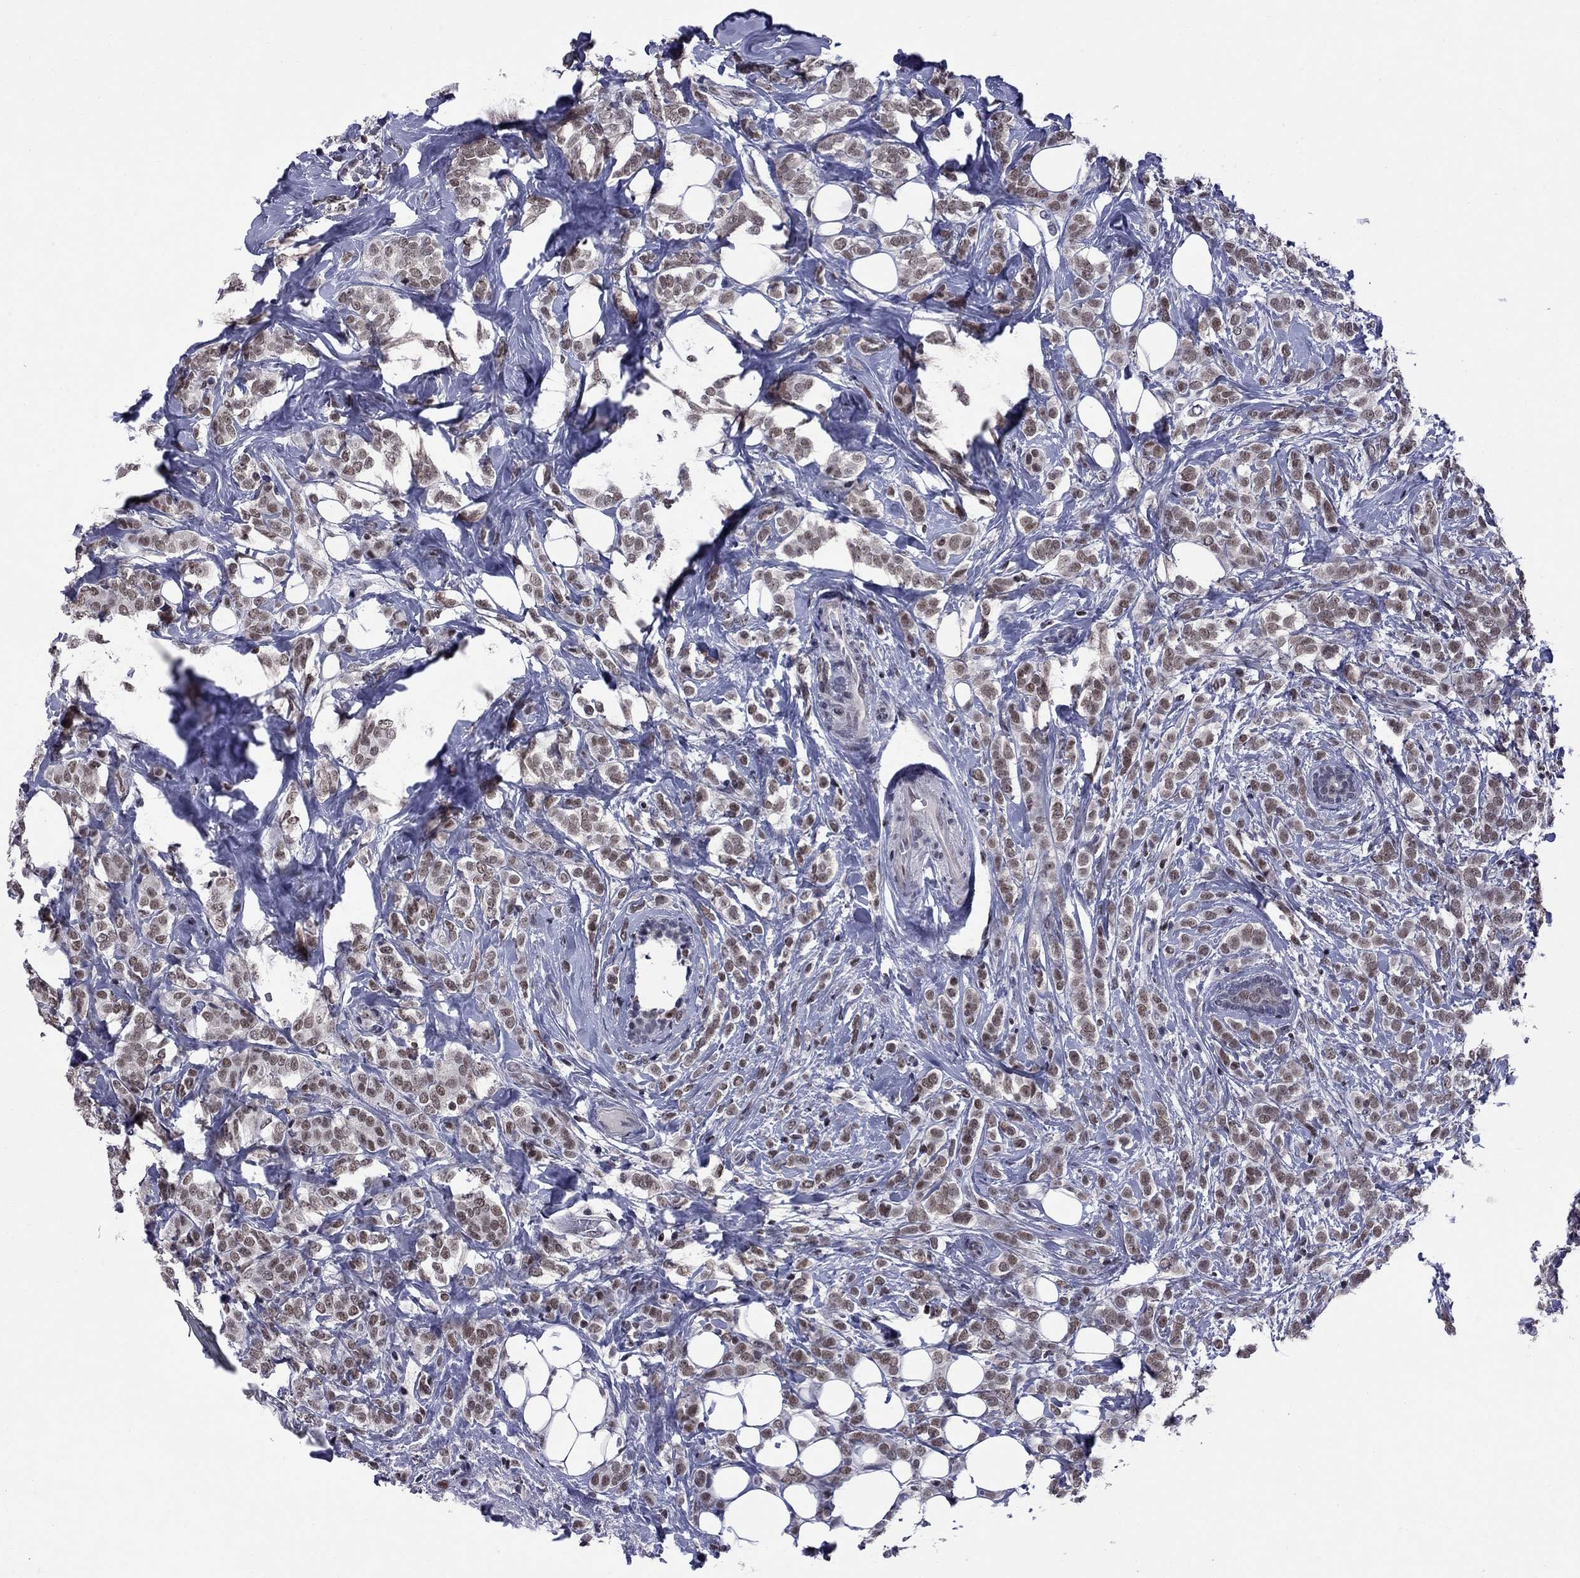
{"staining": {"intensity": "weak", "quantity": ">75%", "location": "nuclear"}, "tissue": "breast cancer", "cell_type": "Tumor cells", "image_type": "cancer", "snomed": [{"axis": "morphology", "description": "Lobular carcinoma"}, {"axis": "topography", "description": "Breast"}], "caption": "Protein expression analysis of breast lobular carcinoma displays weak nuclear positivity in approximately >75% of tumor cells. The staining is performed using DAB (3,3'-diaminobenzidine) brown chromogen to label protein expression. The nuclei are counter-stained blue using hematoxylin.", "gene": "TAF9", "patient": {"sex": "female", "age": 49}}